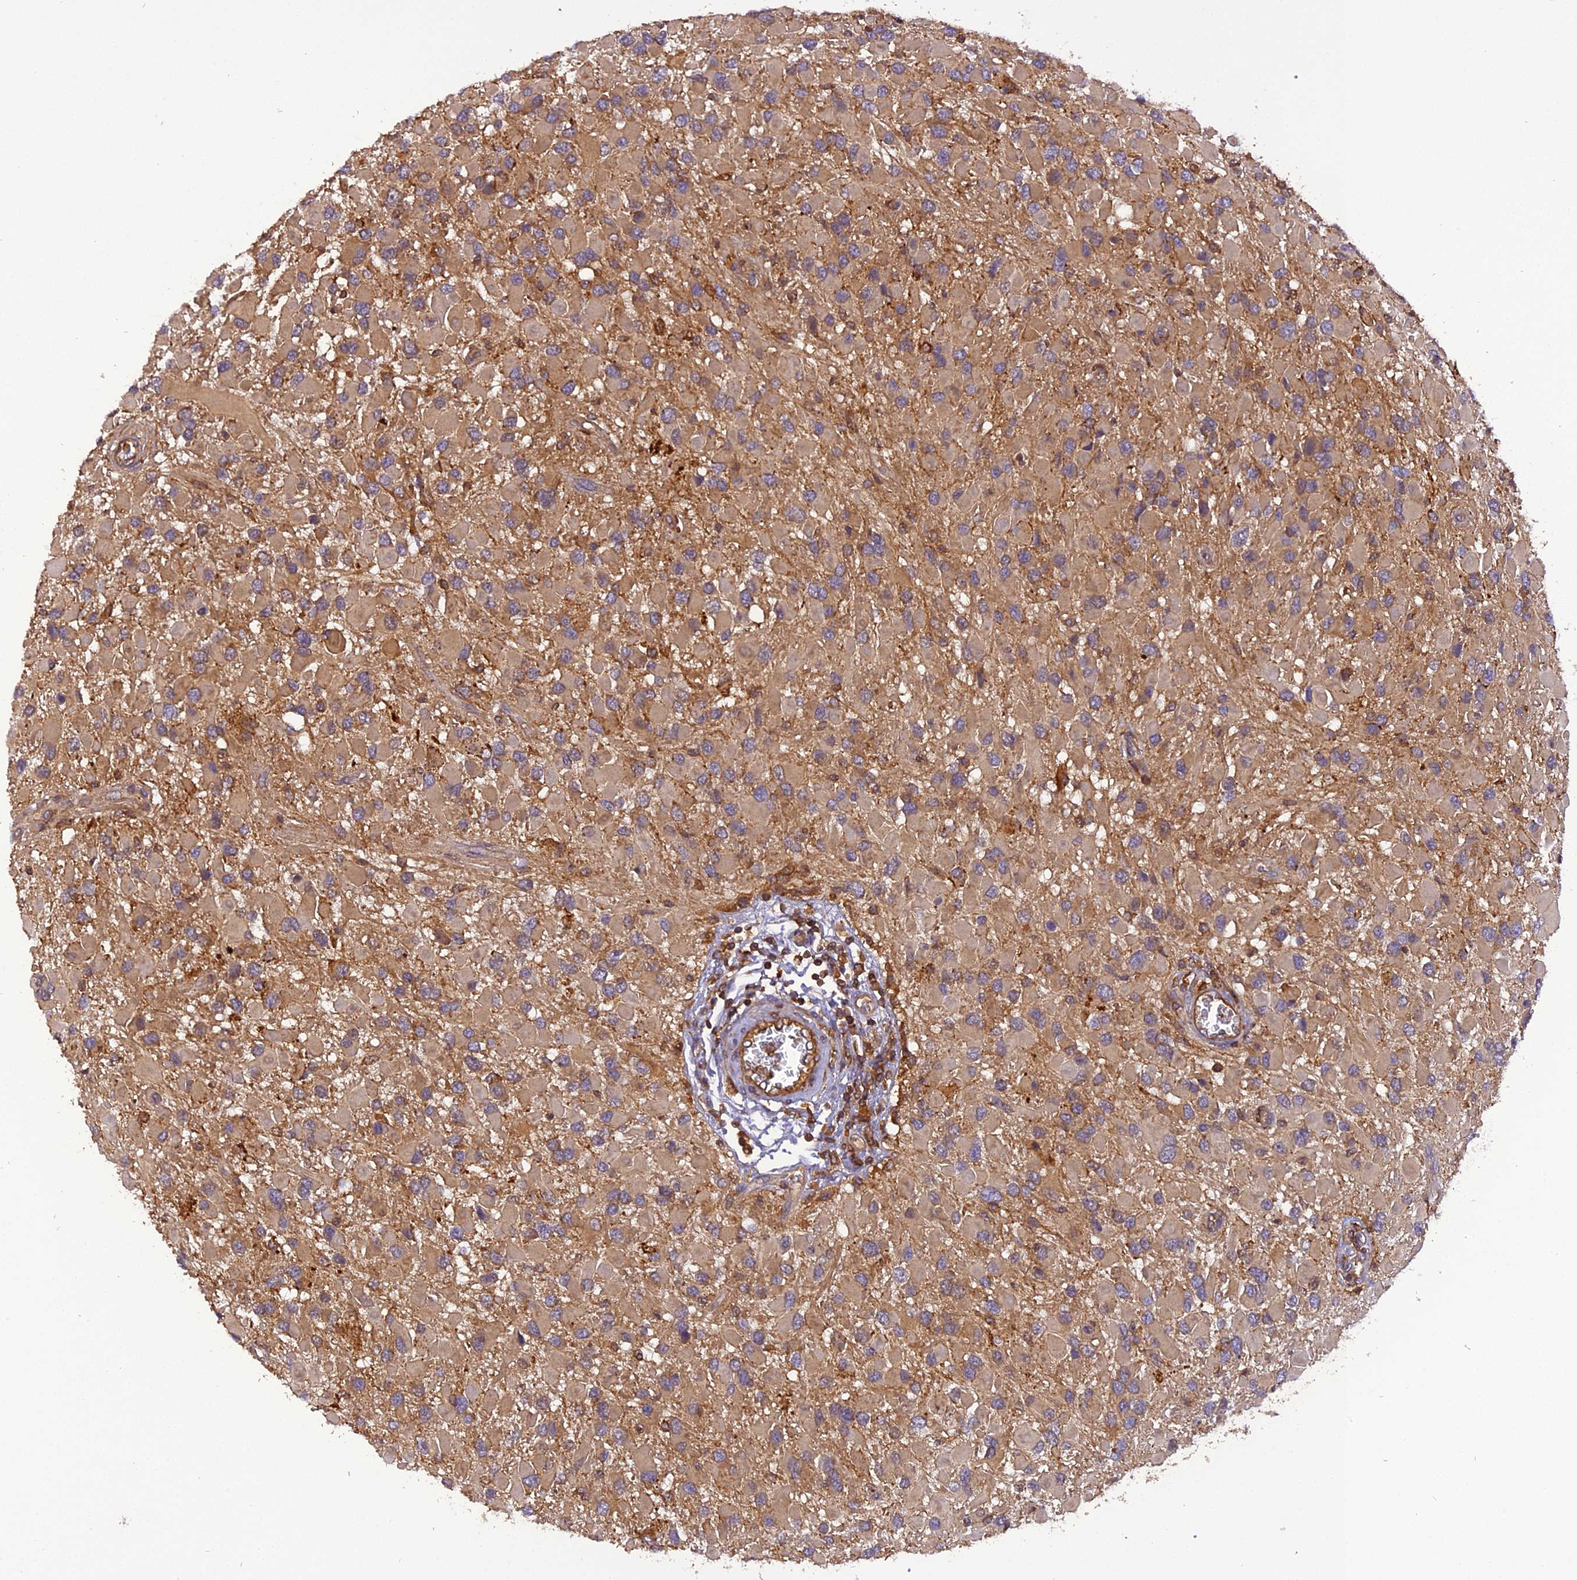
{"staining": {"intensity": "weak", "quantity": ">75%", "location": "cytoplasmic/membranous"}, "tissue": "glioma", "cell_type": "Tumor cells", "image_type": "cancer", "snomed": [{"axis": "morphology", "description": "Glioma, malignant, High grade"}, {"axis": "topography", "description": "Brain"}], "caption": "IHC (DAB (3,3'-diaminobenzidine)) staining of human malignant glioma (high-grade) displays weak cytoplasmic/membranous protein expression in approximately >75% of tumor cells.", "gene": "STOML1", "patient": {"sex": "male", "age": 53}}